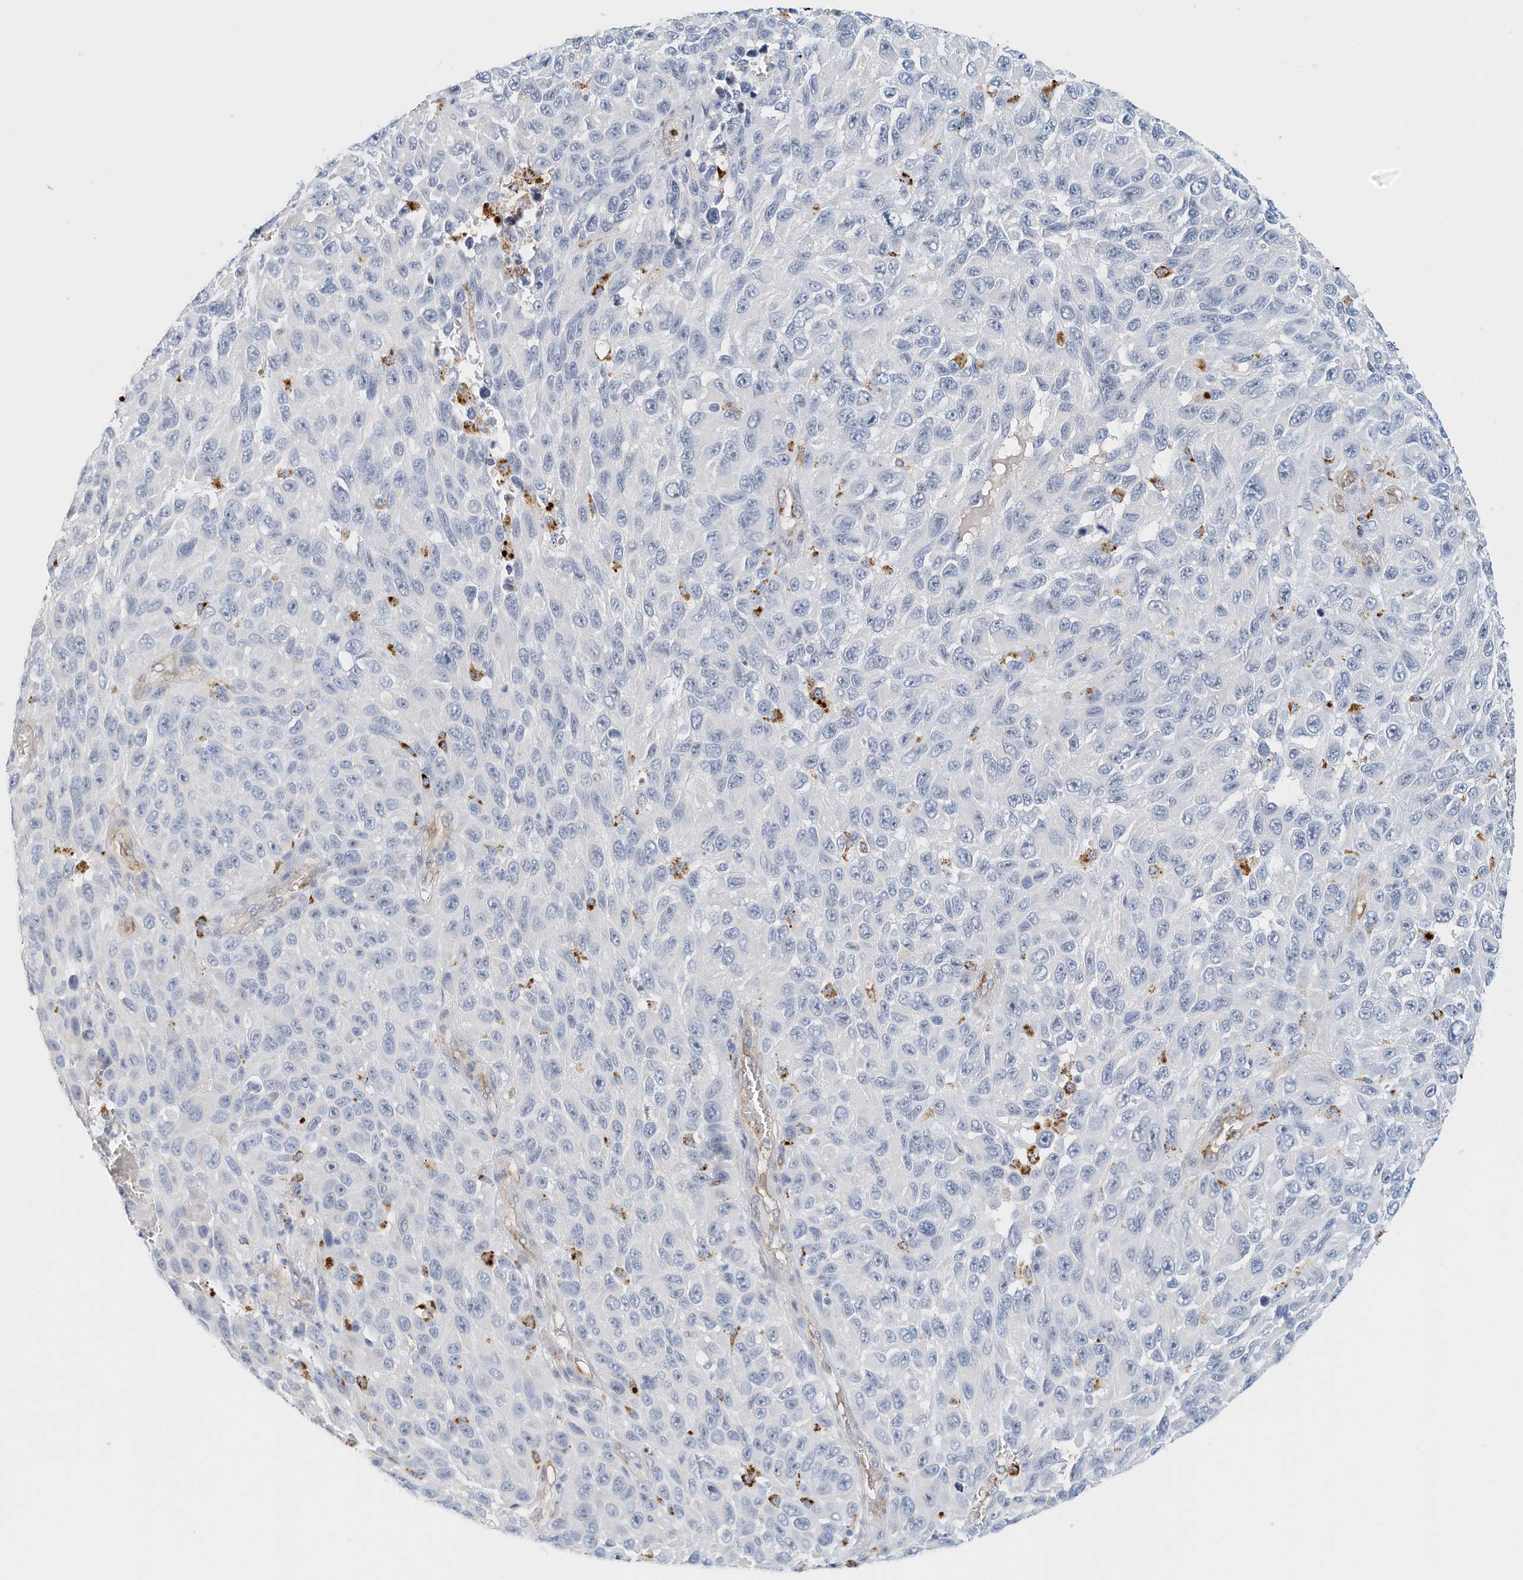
{"staining": {"intensity": "negative", "quantity": "none", "location": "none"}, "tissue": "melanoma", "cell_type": "Tumor cells", "image_type": "cancer", "snomed": [{"axis": "morphology", "description": "Malignant melanoma, NOS"}, {"axis": "topography", "description": "Skin"}], "caption": "Human malignant melanoma stained for a protein using immunohistochemistry (IHC) demonstrates no positivity in tumor cells.", "gene": "ARHGAP28", "patient": {"sex": "female", "age": 96}}